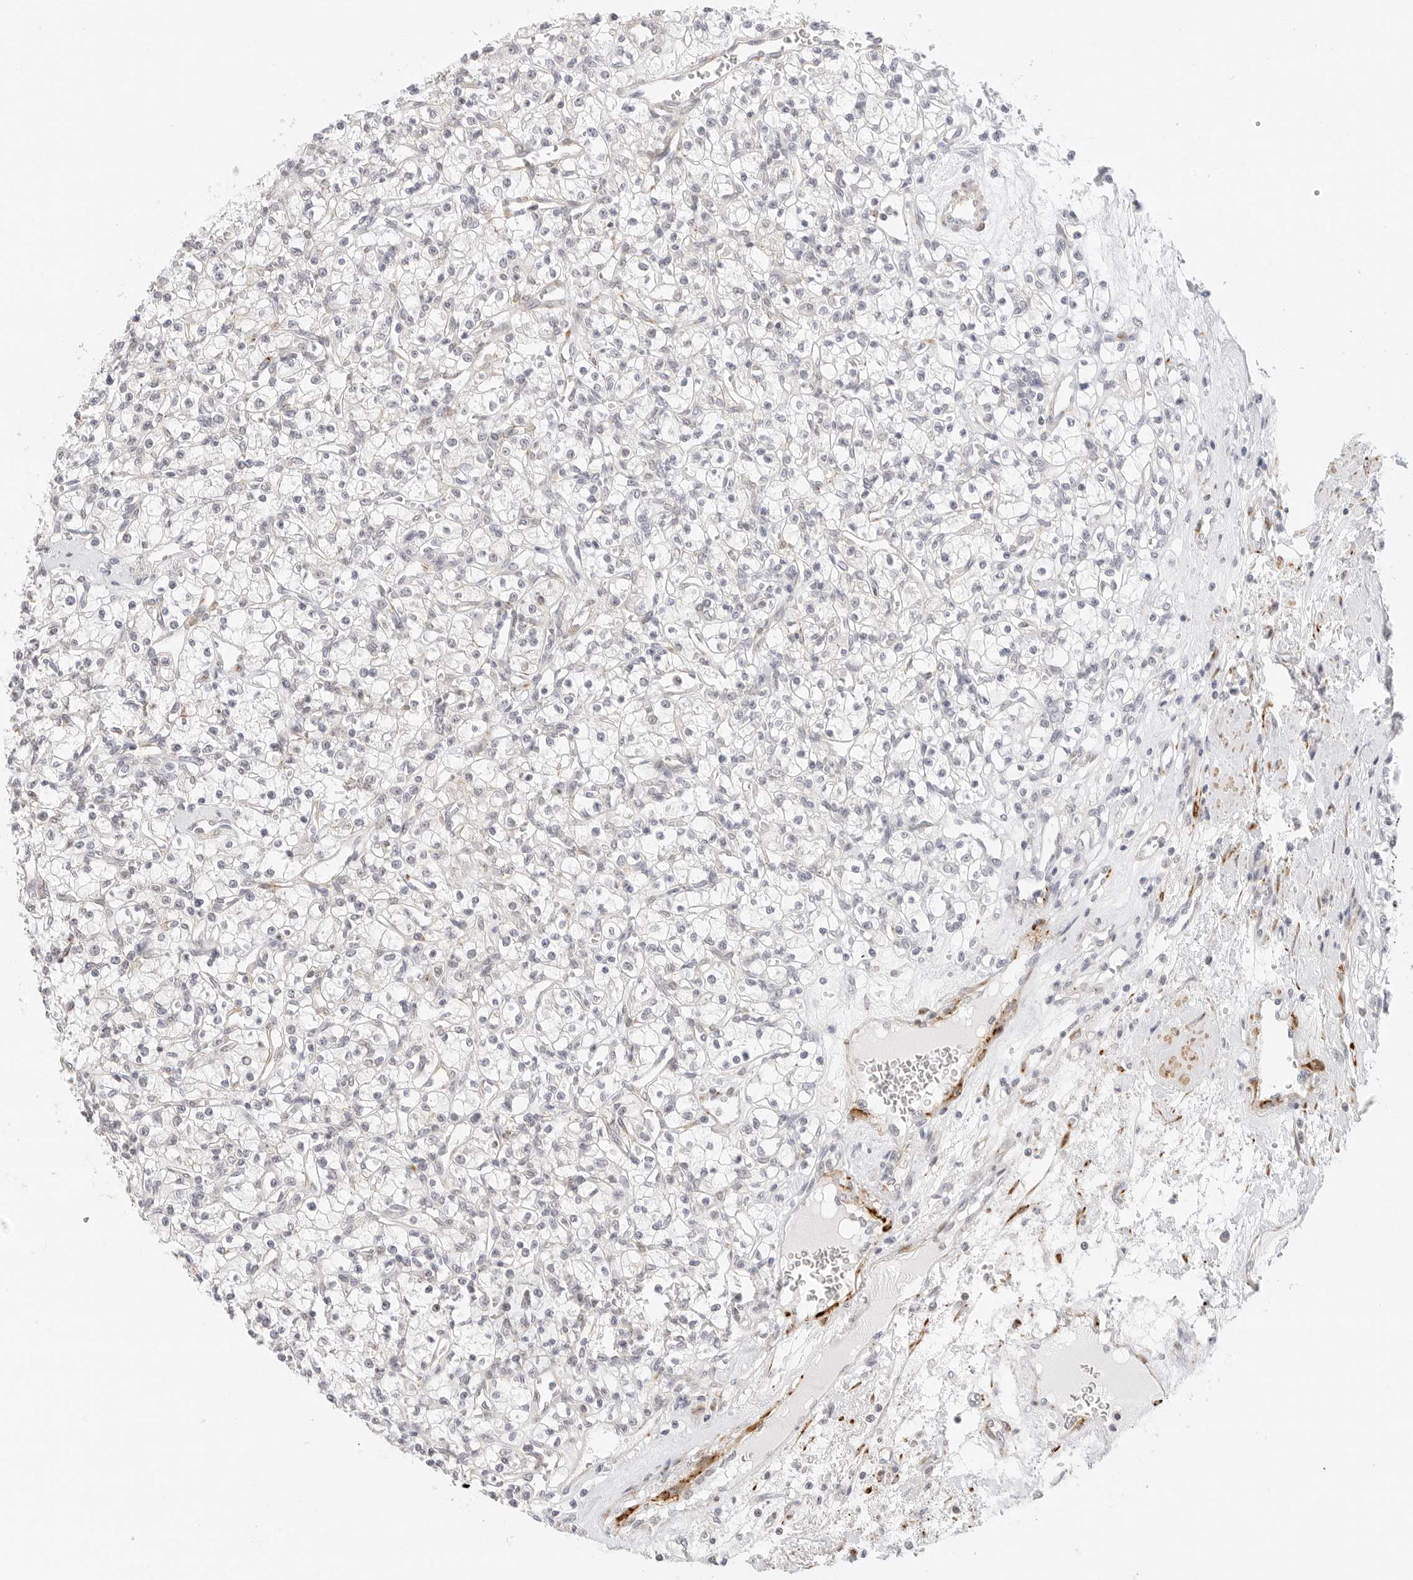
{"staining": {"intensity": "negative", "quantity": "none", "location": "none"}, "tissue": "renal cancer", "cell_type": "Tumor cells", "image_type": "cancer", "snomed": [{"axis": "morphology", "description": "Adenocarcinoma, NOS"}, {"axis": "topography", "description": "Kidney"}], "caption": "Immunohistochemistry of renal cancer (adenocarcinoma) demonstrates no positivity in tumor cells.", "gene": "PCDH19", "patient": {"sex": "female", "age": 59}}